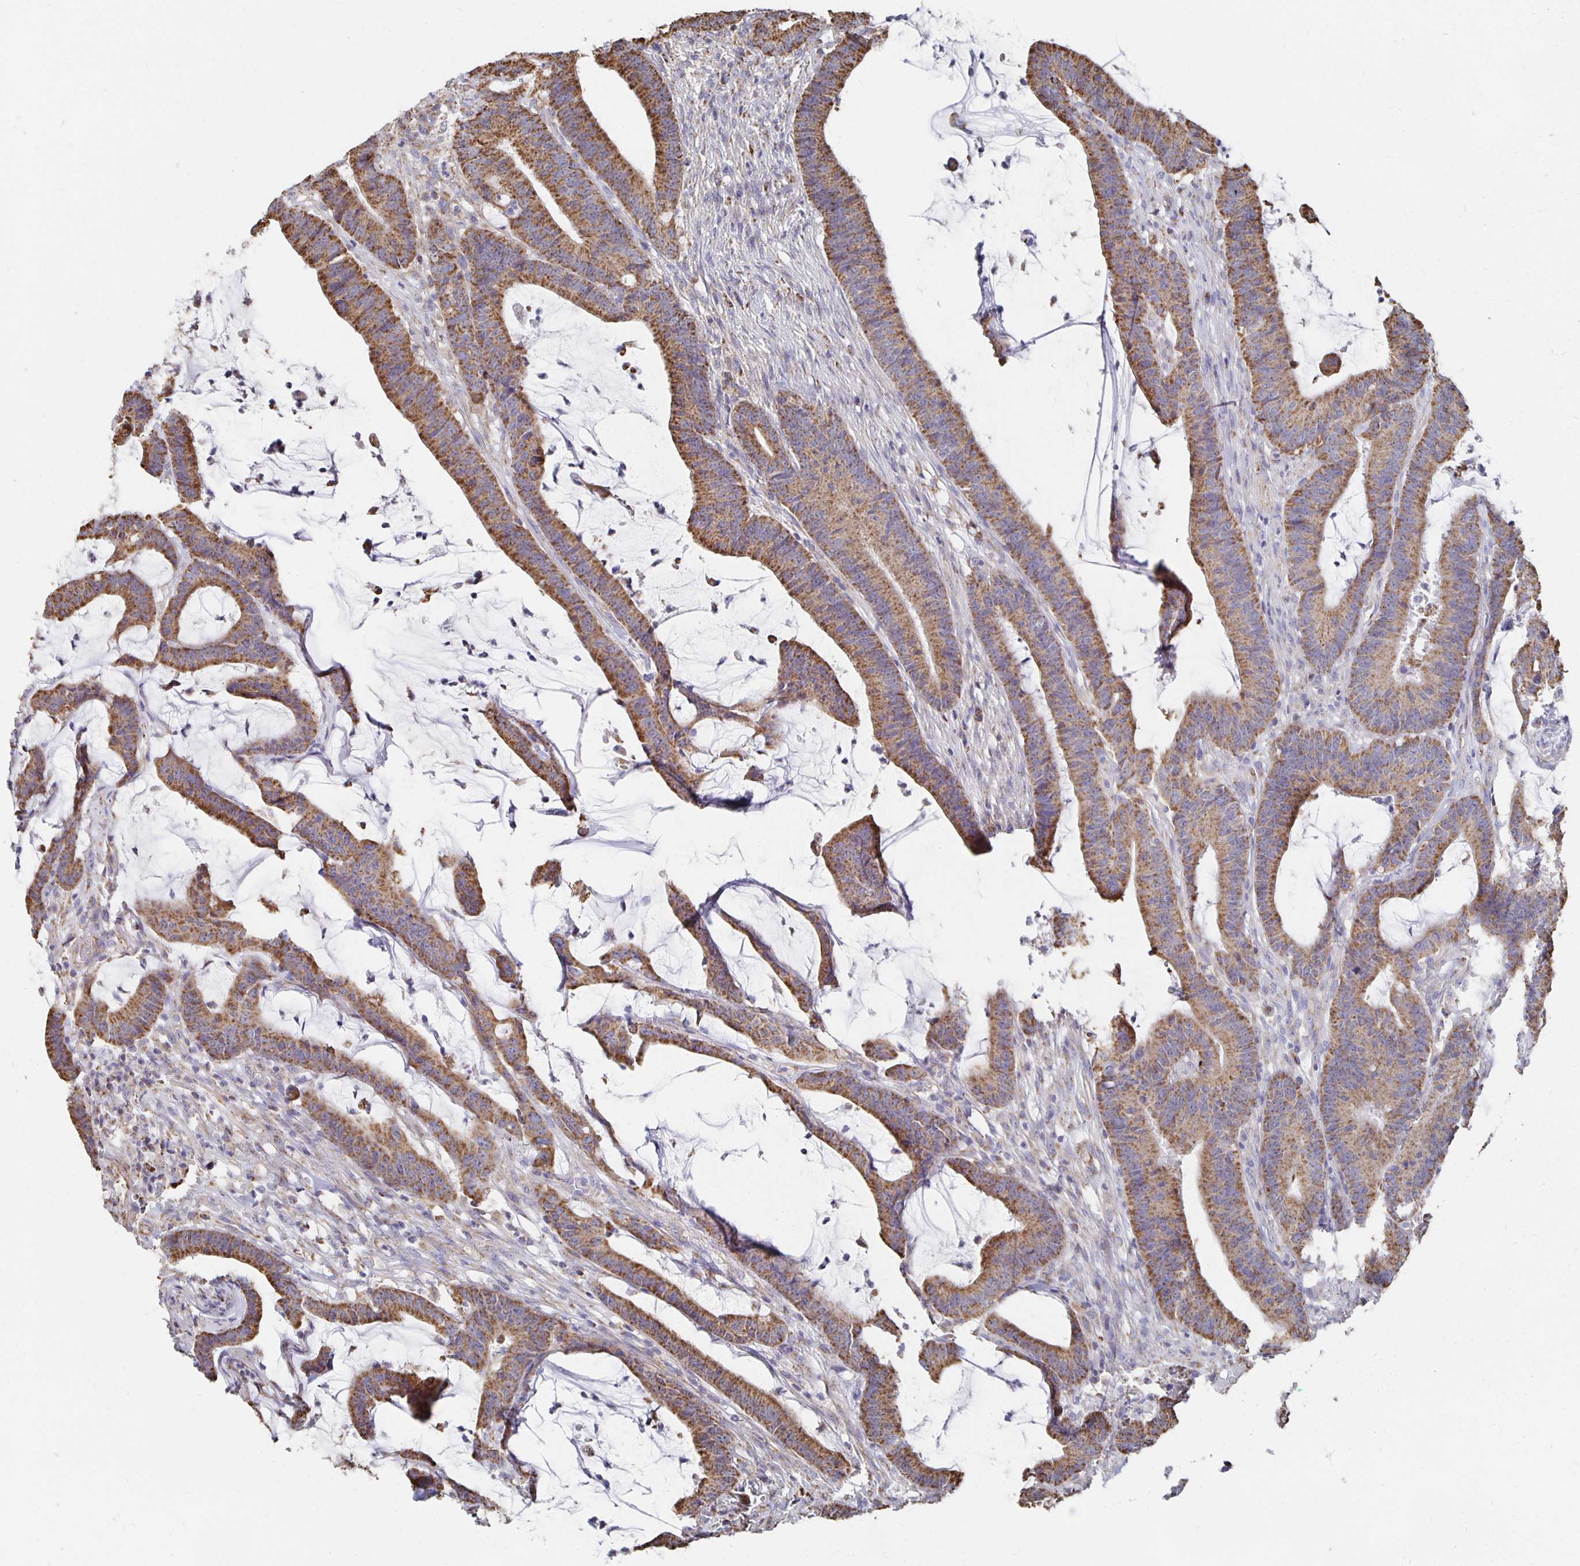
{"staining": {"intensity": "moderate", "quantity": ">75%", "location": "cytoplasmic/membranous"}, "tissue": "colorectal cancer", "cell_type": "Tumor cells", "image_type": "cancer", "snomed": [{"axis": "morphology", "description": "Adenocarcinoma, NOS"}, {"axis": "topography", "description": "Colon"}], "caption": "Tumor cells display medium levels of moderate cytoplasmic/membranous positivity in approximately >75% of cells in human colorectal cancer (adenocarcinoma).", "gene": "NKX2-8", "patient": {"sex": "female", "age": 78}}